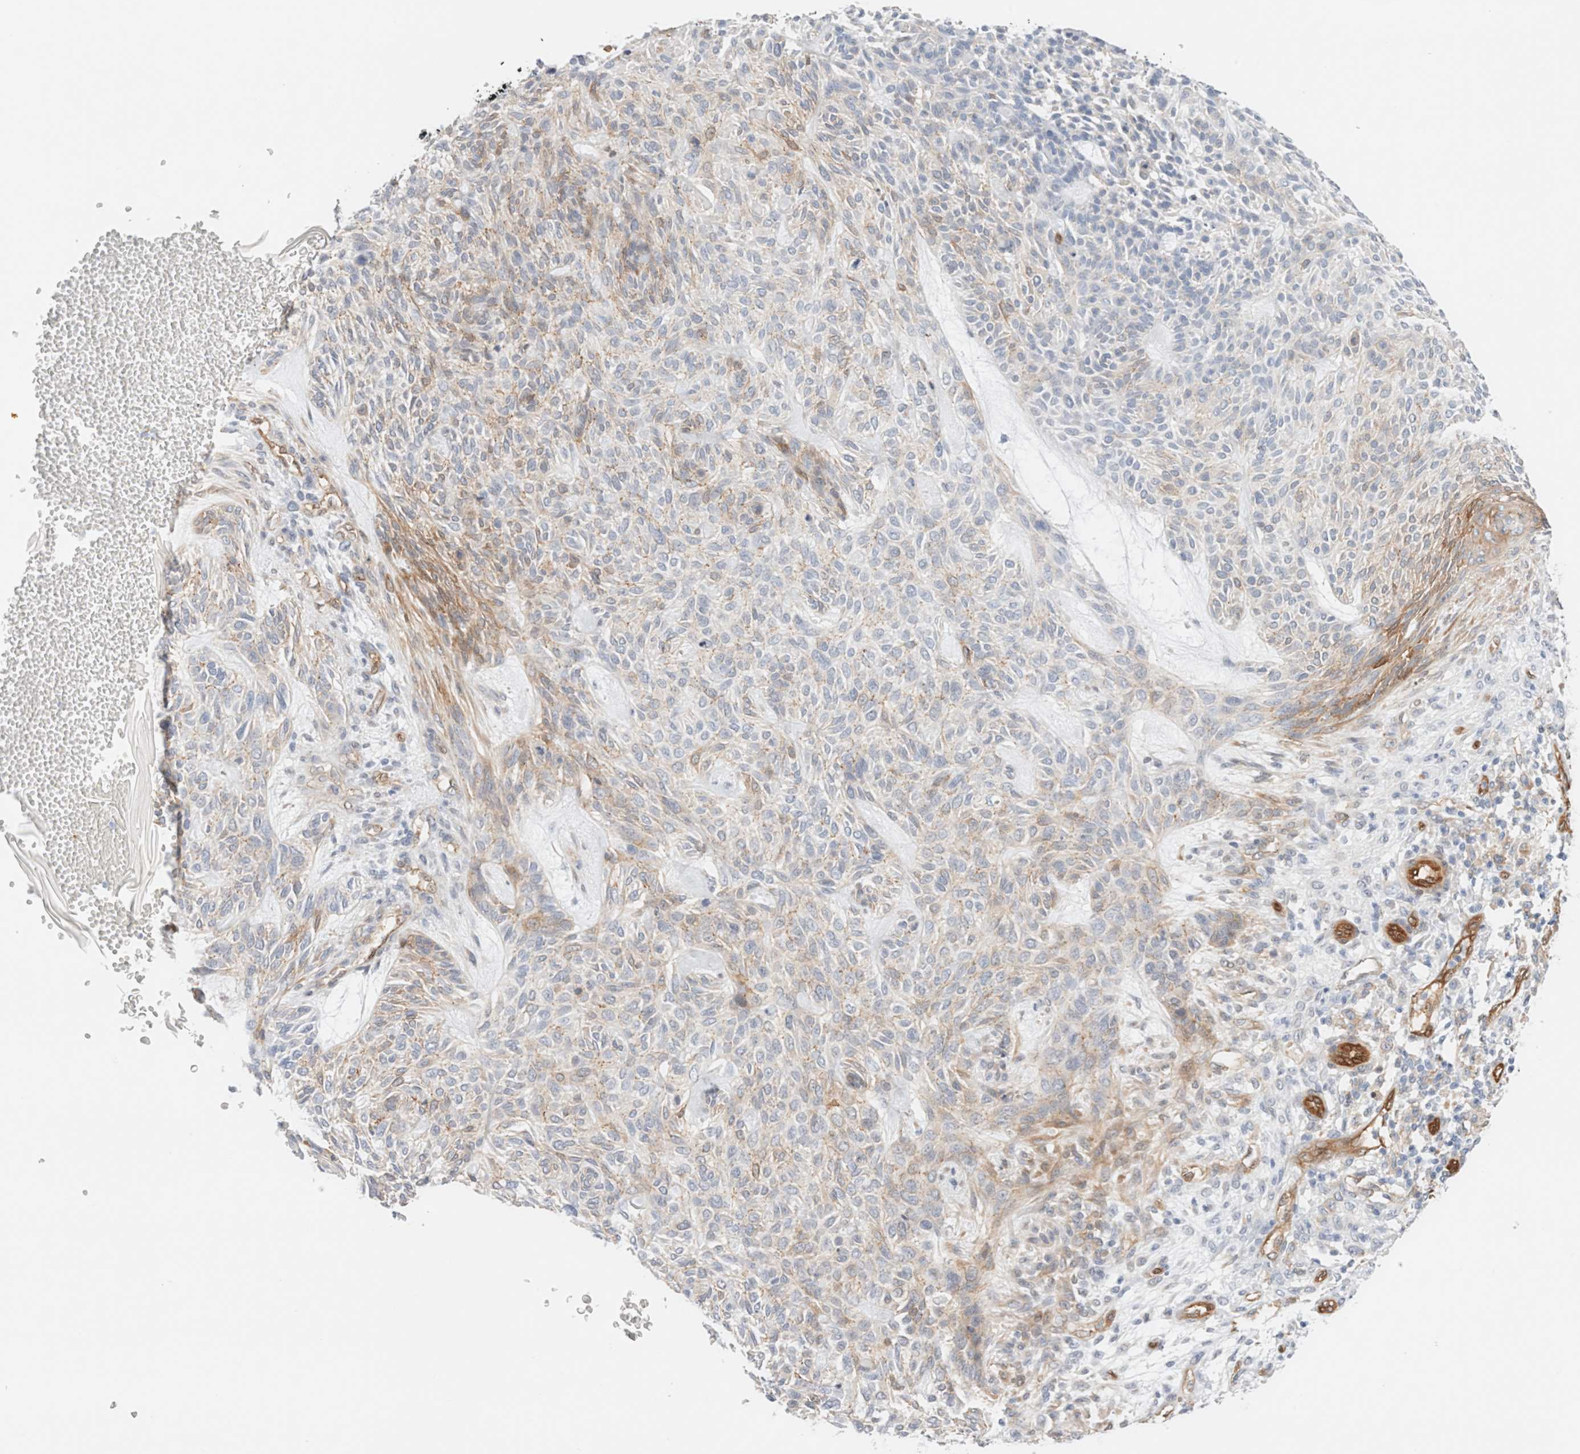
{"staining": {"intensity": "moderate", "quantity": "<25%", "location": "cytoplasmic/membranous"}, "tissue": "skin cancer", "cell_type": "Tumor cells", "image_type": "cancer", "snomed": [{"axis": "morphology", "description": "Basal cell carcinoma"}, {"axis": "topography", "description": "Skin"}], "caption": "A histopathology image of human skin cancer (basal cell carcinoma) stained for a protein exhibits moderate cytoplasmic/membranous brown staining in tumor cells.", "gene": "LMCD1", "patient": {"sex": "male", "age": 55}}